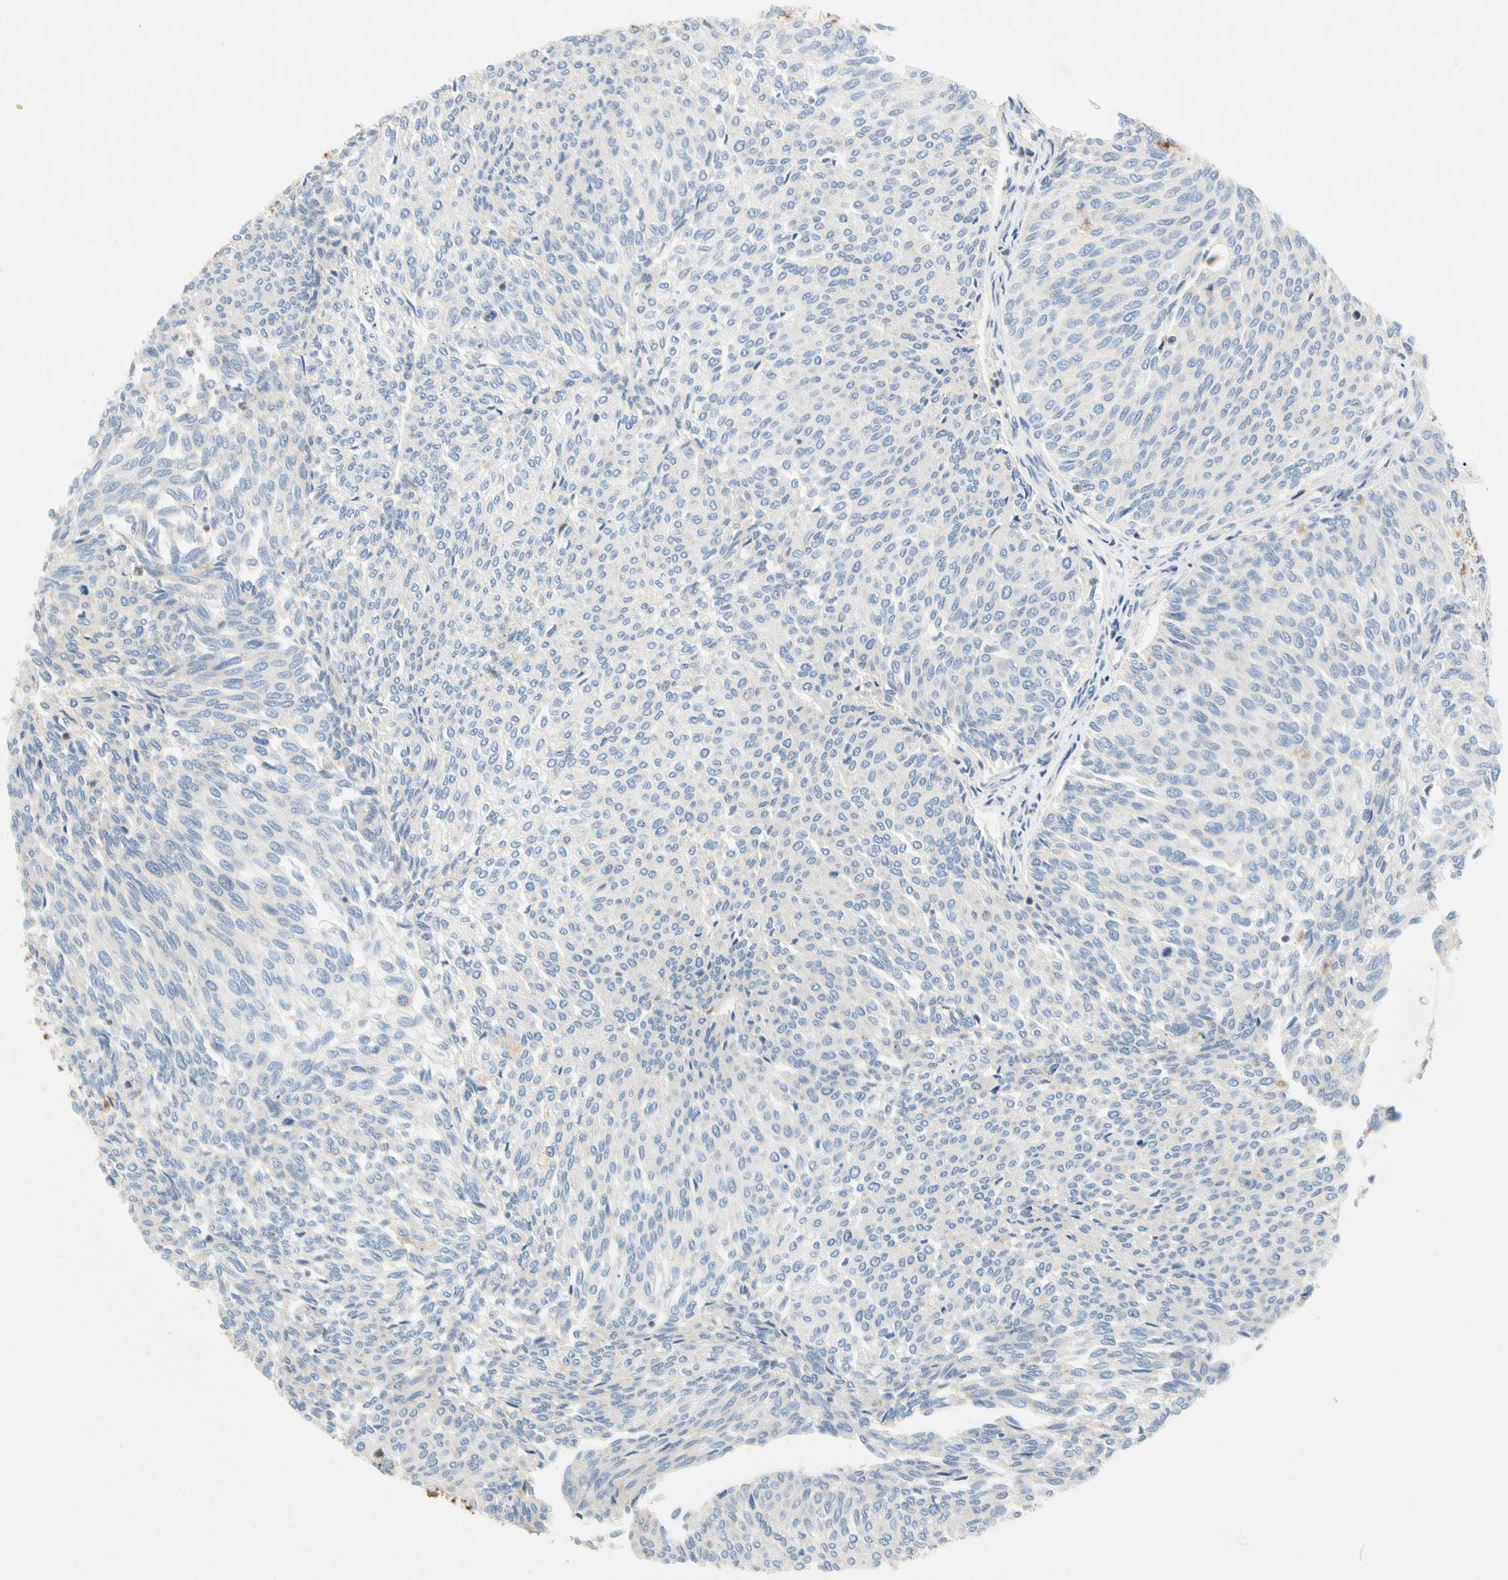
{"staining": {"intensity": "negative", "quantity": "none", "location": "none"}, "tissue": "urothelial cancer", "cell_type": "Tumor cells", "image_type": "cancer", "snomed": [{"axis": "morphology", "description": "Urothelial carcinoma, Low grade"}, {"axis": "topography", "description": "Urinary bladder"}], "caption": "A high-resolution histopathology image shows immunohistochemistry staining of urothelial carcinoma (low-grade), which exhibits no significant staining in tumor cells.", "gene": "SP140", "patient": {"sex": "female", "age": 79}}